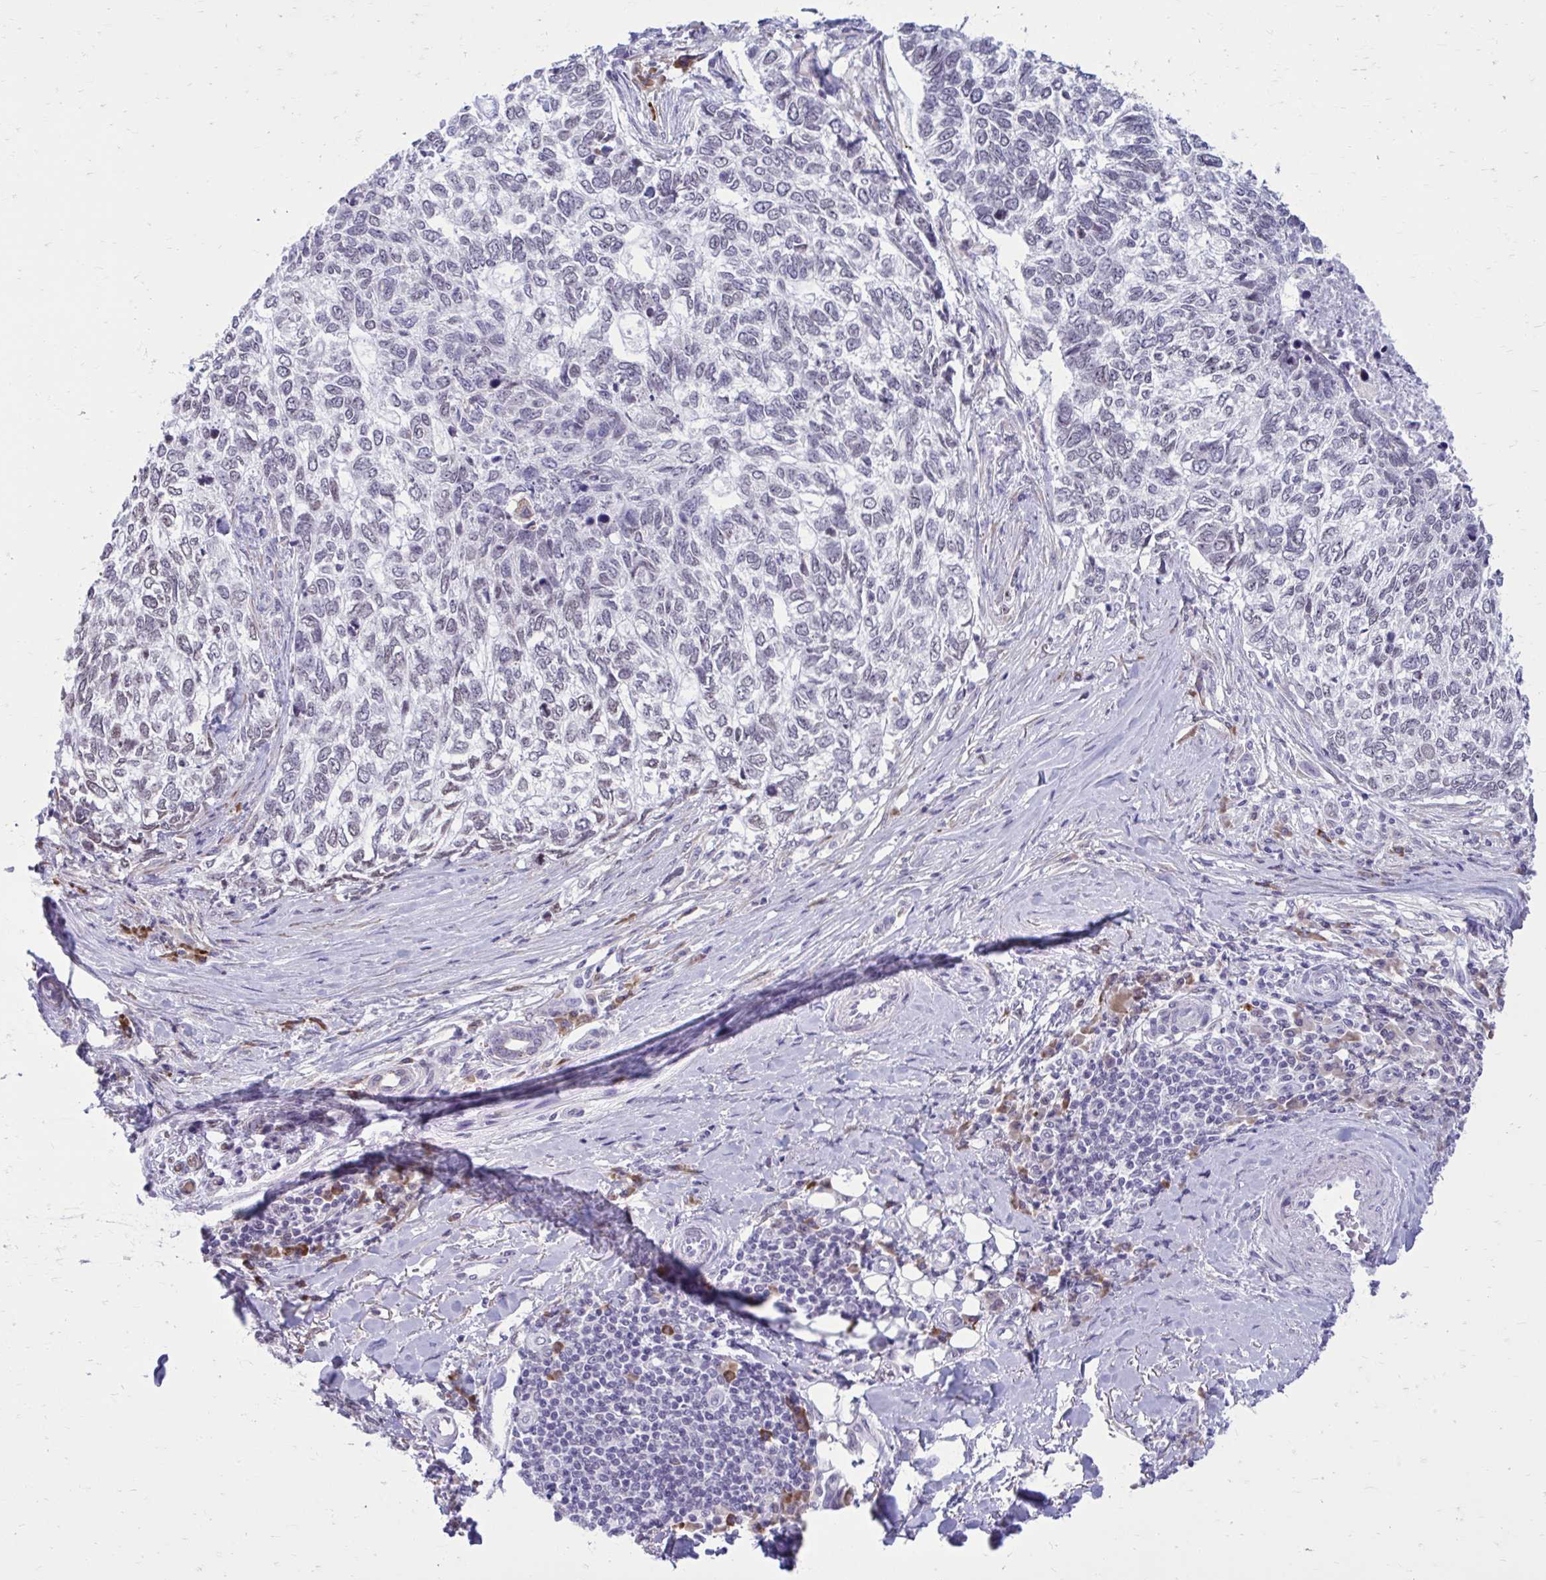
{"staining": {"intensity": "negative", "quantity": "none", "location": "none"}, "tissue": "skin cancer", "cell_type": "Tumor cells", "image_type": "cancer", "snomed": [{"axis": "morphology", "description": "Basal cell carcinoma"}, {"axis": "topography", "description": "Skin"}], "caption": "Skin cancer stained for a protein using immunohistochemistry (IHC) displays no expression tumor cells.", "gene": "PROSER1", "patient": {"sex": "female", "age": 65}}